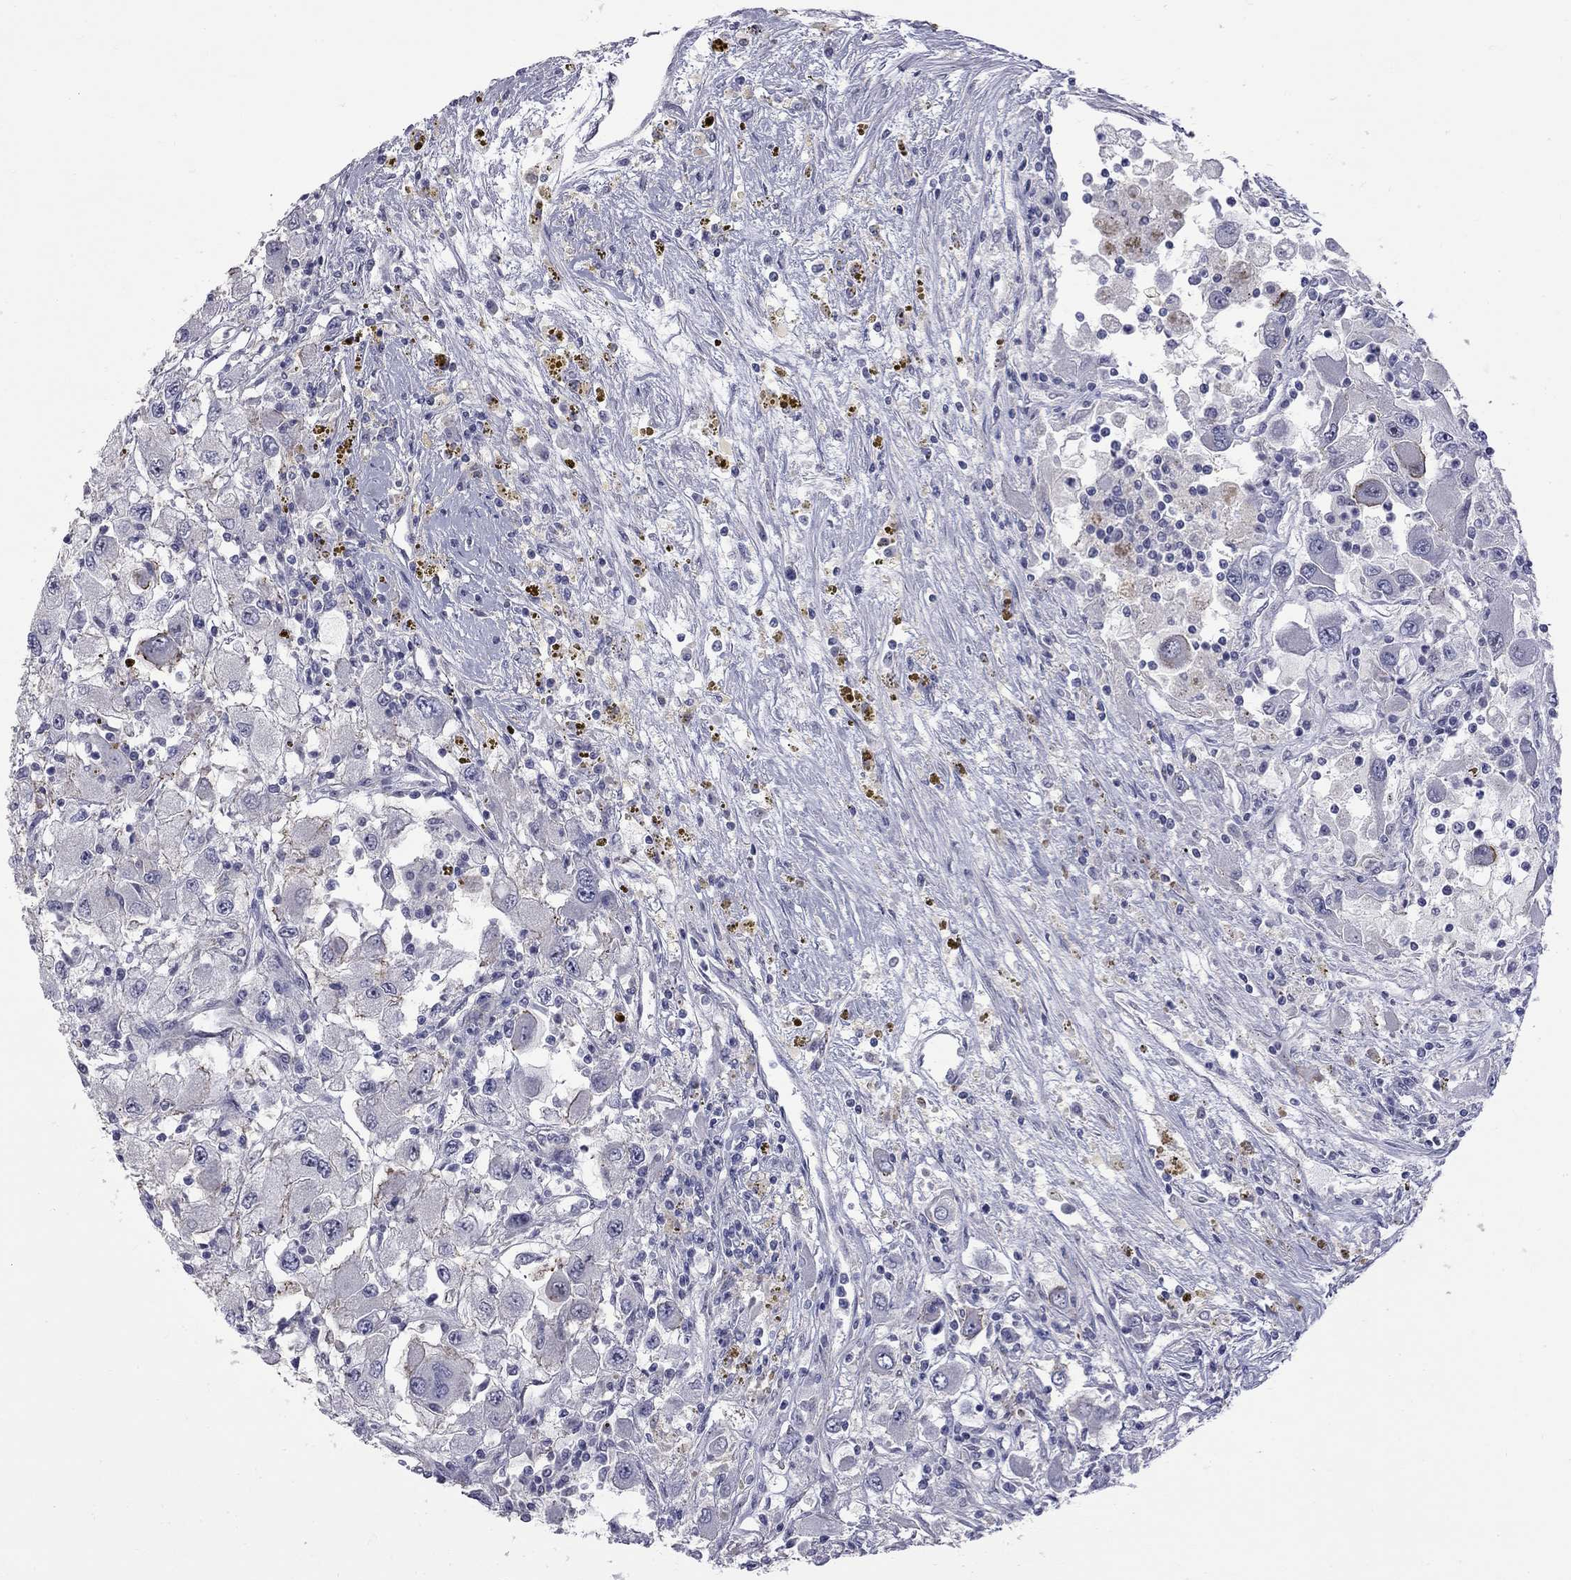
{"staining": {"intensity": "negative", "quantity": "none", "location": "none"}, "tissue": "renal cancer", "cell_type": "Tumor cells", "image_type": "cancer", "snomed": [{"axis": "morphology", "description": "Adenocarcinoma, NOS"}, {"axis": "topography", "description": "Kidney"}], "caption": "Tumor cells are negative for protein expression in human adenocarcinoma (renal). Brightfield microscopy of immunohistochemistry (IHC) stained with DAB (brown) and hematoxylin (blue), captured at high magnification.", "gene": "GSG1L", "patient": {"sex": "female", "age": 67}}